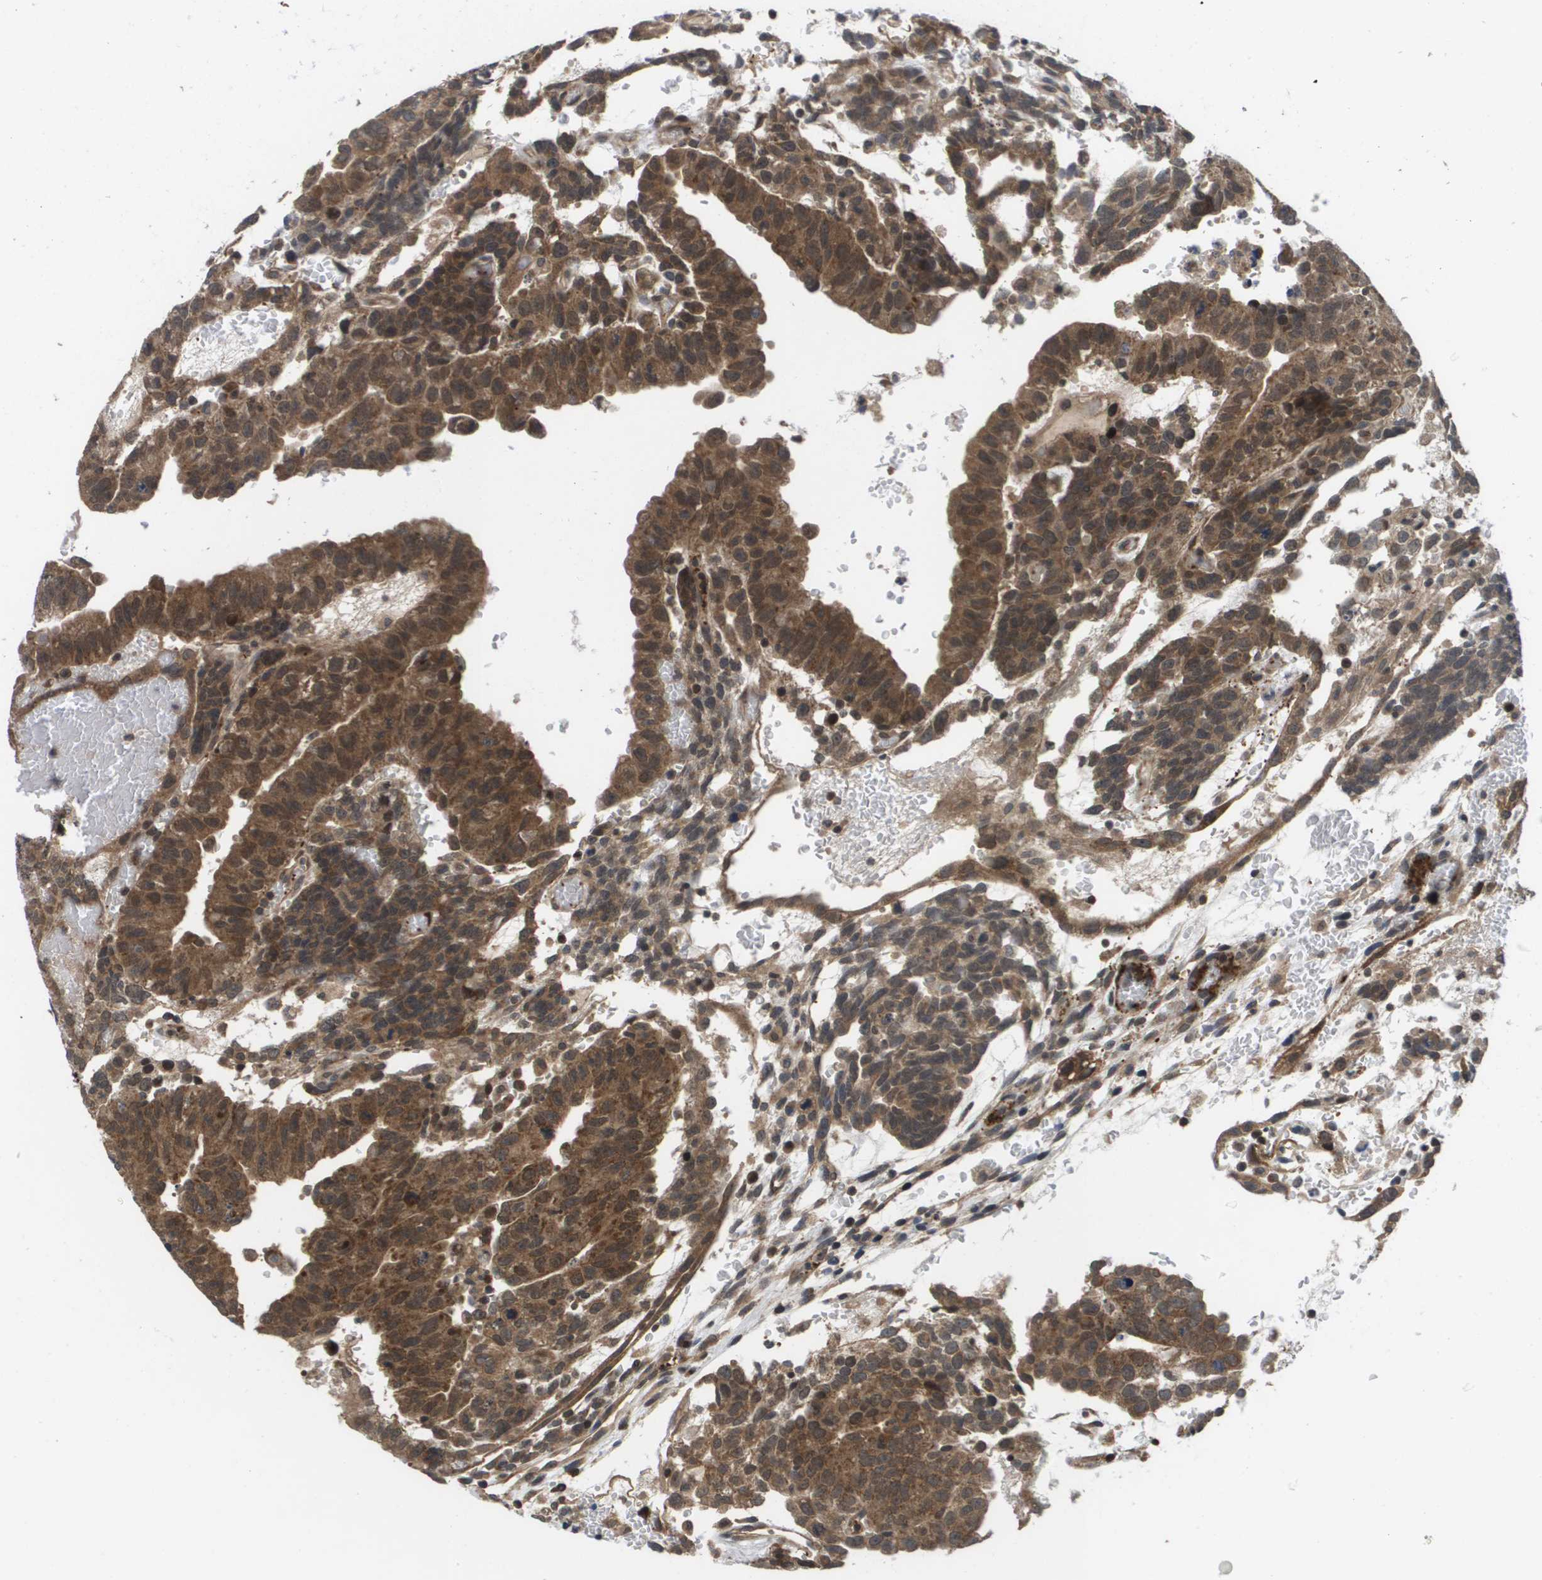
{"staining": {"intensity": "moderate", "quantity": ">75%", "location": "cytoplasmic/membranous"}, "tissue": "testis cancer", "cell_type": "Tumor cells", "image_type": "cancer", "snomed": [{"axis": "morphology", "description": "Seminoma, NOS"}, {"axis": "morphology", "description": "Carcinoma, Embryonal, NOS"}, {"axis": "topography", "description": "Testis"}], "caption": "High-power microscopy captured an IHC photomicrograph of testis cancer, revealing moderate cytoplasmic/membranous staining in approximately >75% of tumor cells. (DAB IHC with brightfield microscopy, high magnification).", "gene": "RBM38", "patient": {"sex": "male", "age": 52}}